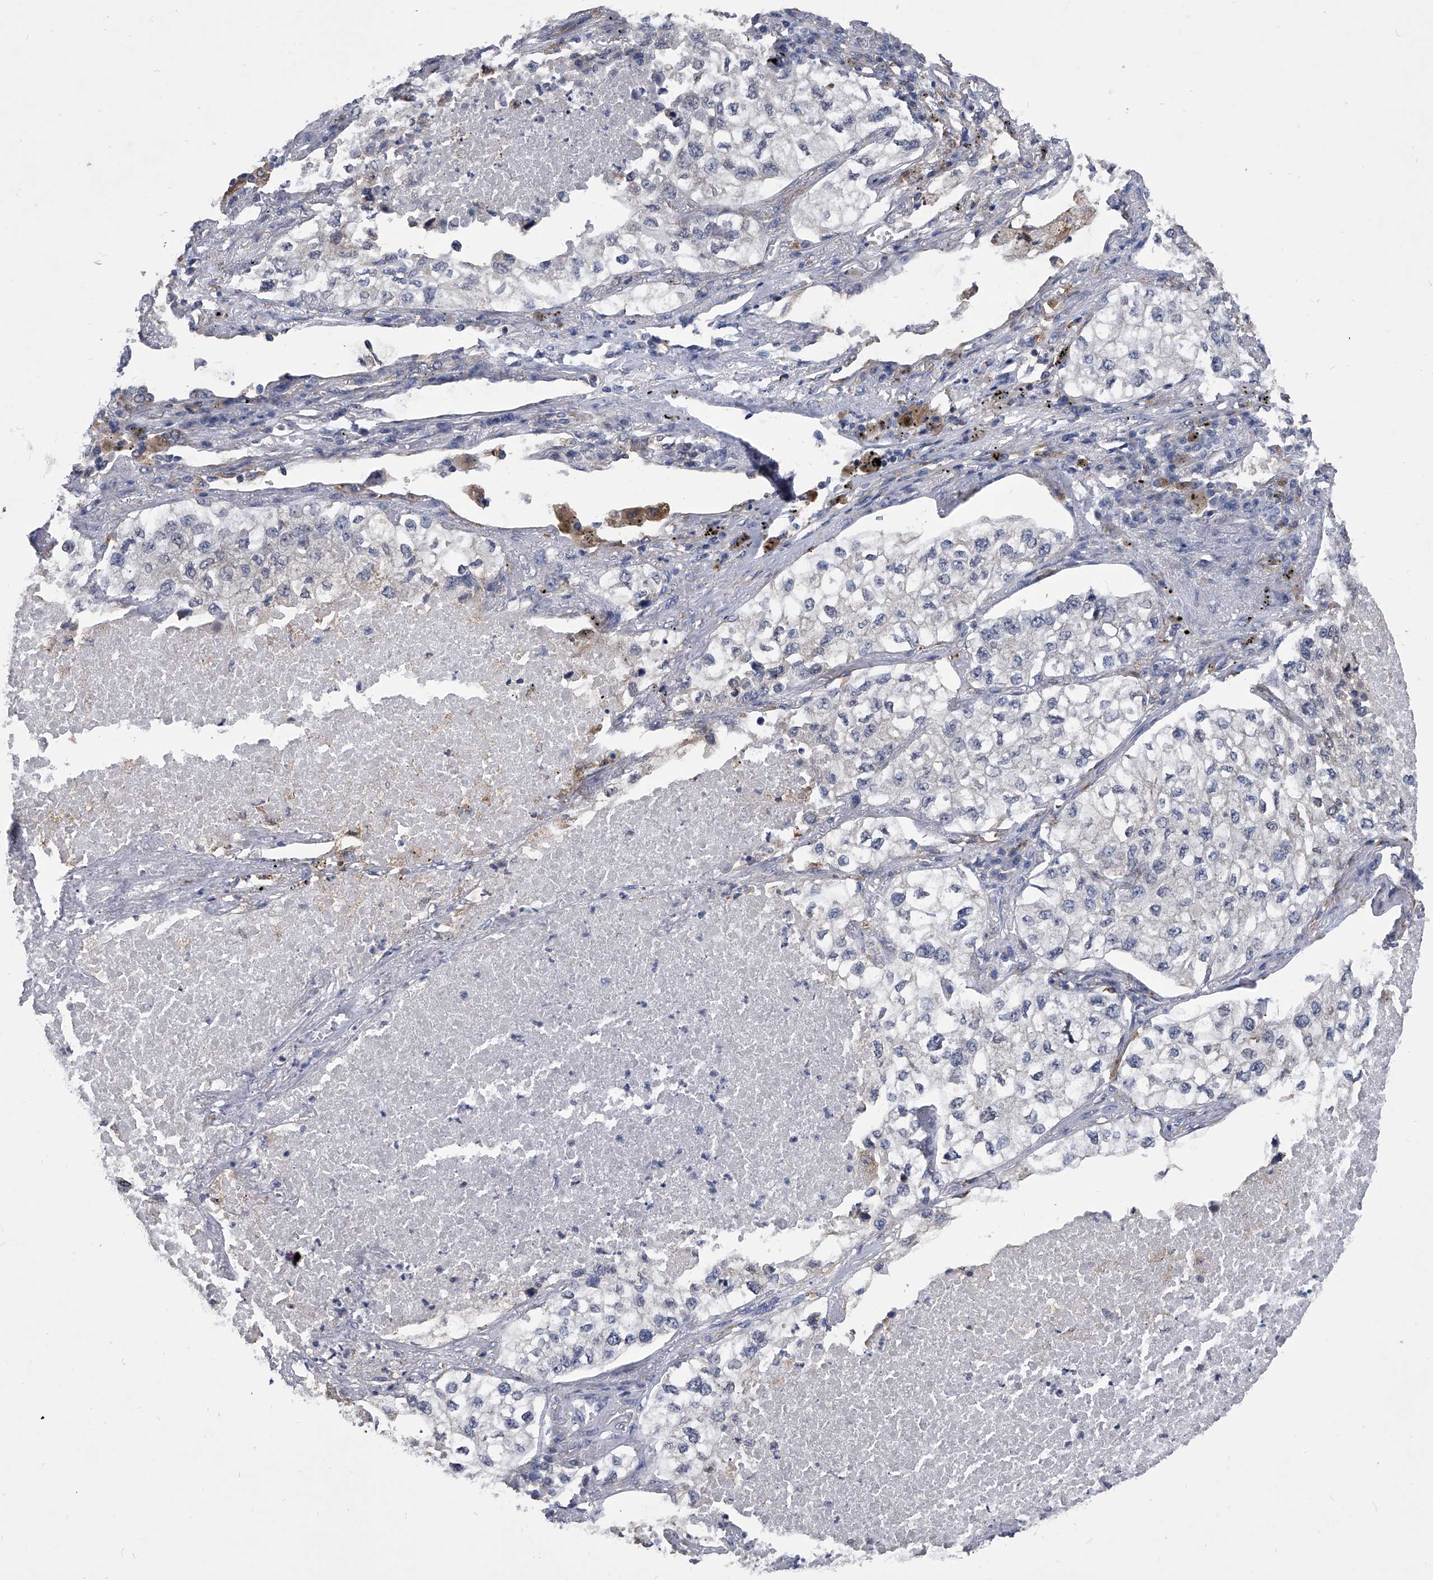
{"staining": {"intensity": "negative", "quantity": "none", "location": "none"}, "tissue": "lung cancer", "cell_type": "Tumor cells", "image_type": "cancer", "snomed": [{"axis": "morphology", "description": "Adenocarcinoma, NOS"}, {"axis": "topography", "description": "Lung"}], "caption": "Micrograph shows no protein expression in tumor cells of lung cancer (adenocarcinoma) tissue.", "gene": "MAP4K3", "patient": {"sex": "male", "age": 63}}